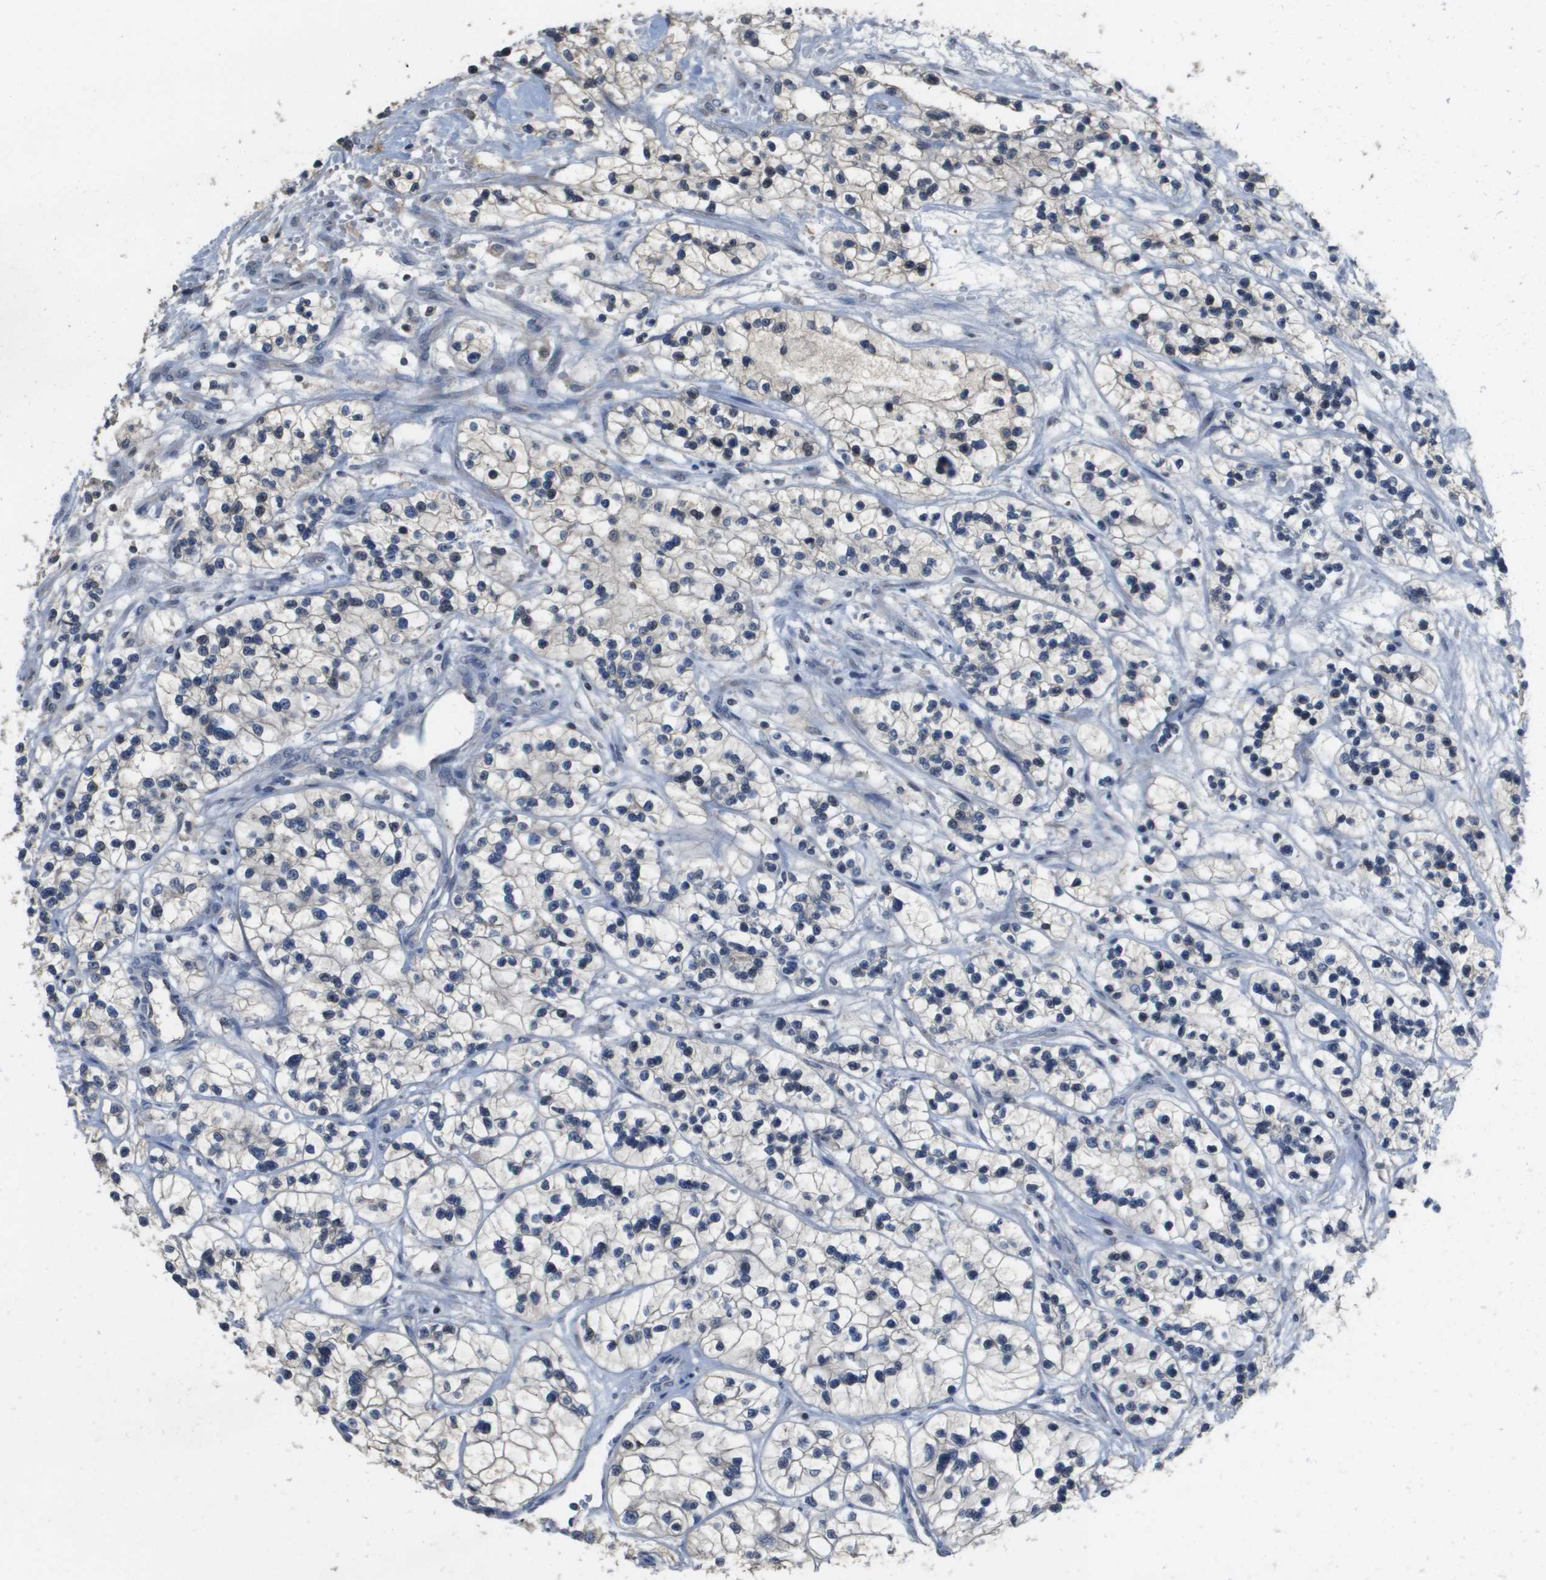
{"staining": {"intensity": "negative", "quantity": "none", "location": "none"}, "tissue": "renal cancer", "cell_type": "Tumor cells", "image_type": "cancer", "snomed": [{"axis": "morphology", "description": "Adenocarcinoma, NOS"}, {"axis": "topography", "description": "Kidney"}], "caption": "The immunohistochemistry micrograph has no significant staining in tumor cells of renal adenocarcinoma tissue.", "gene": "CAPN11", "patient": {"sex": "female", "age": 57}}